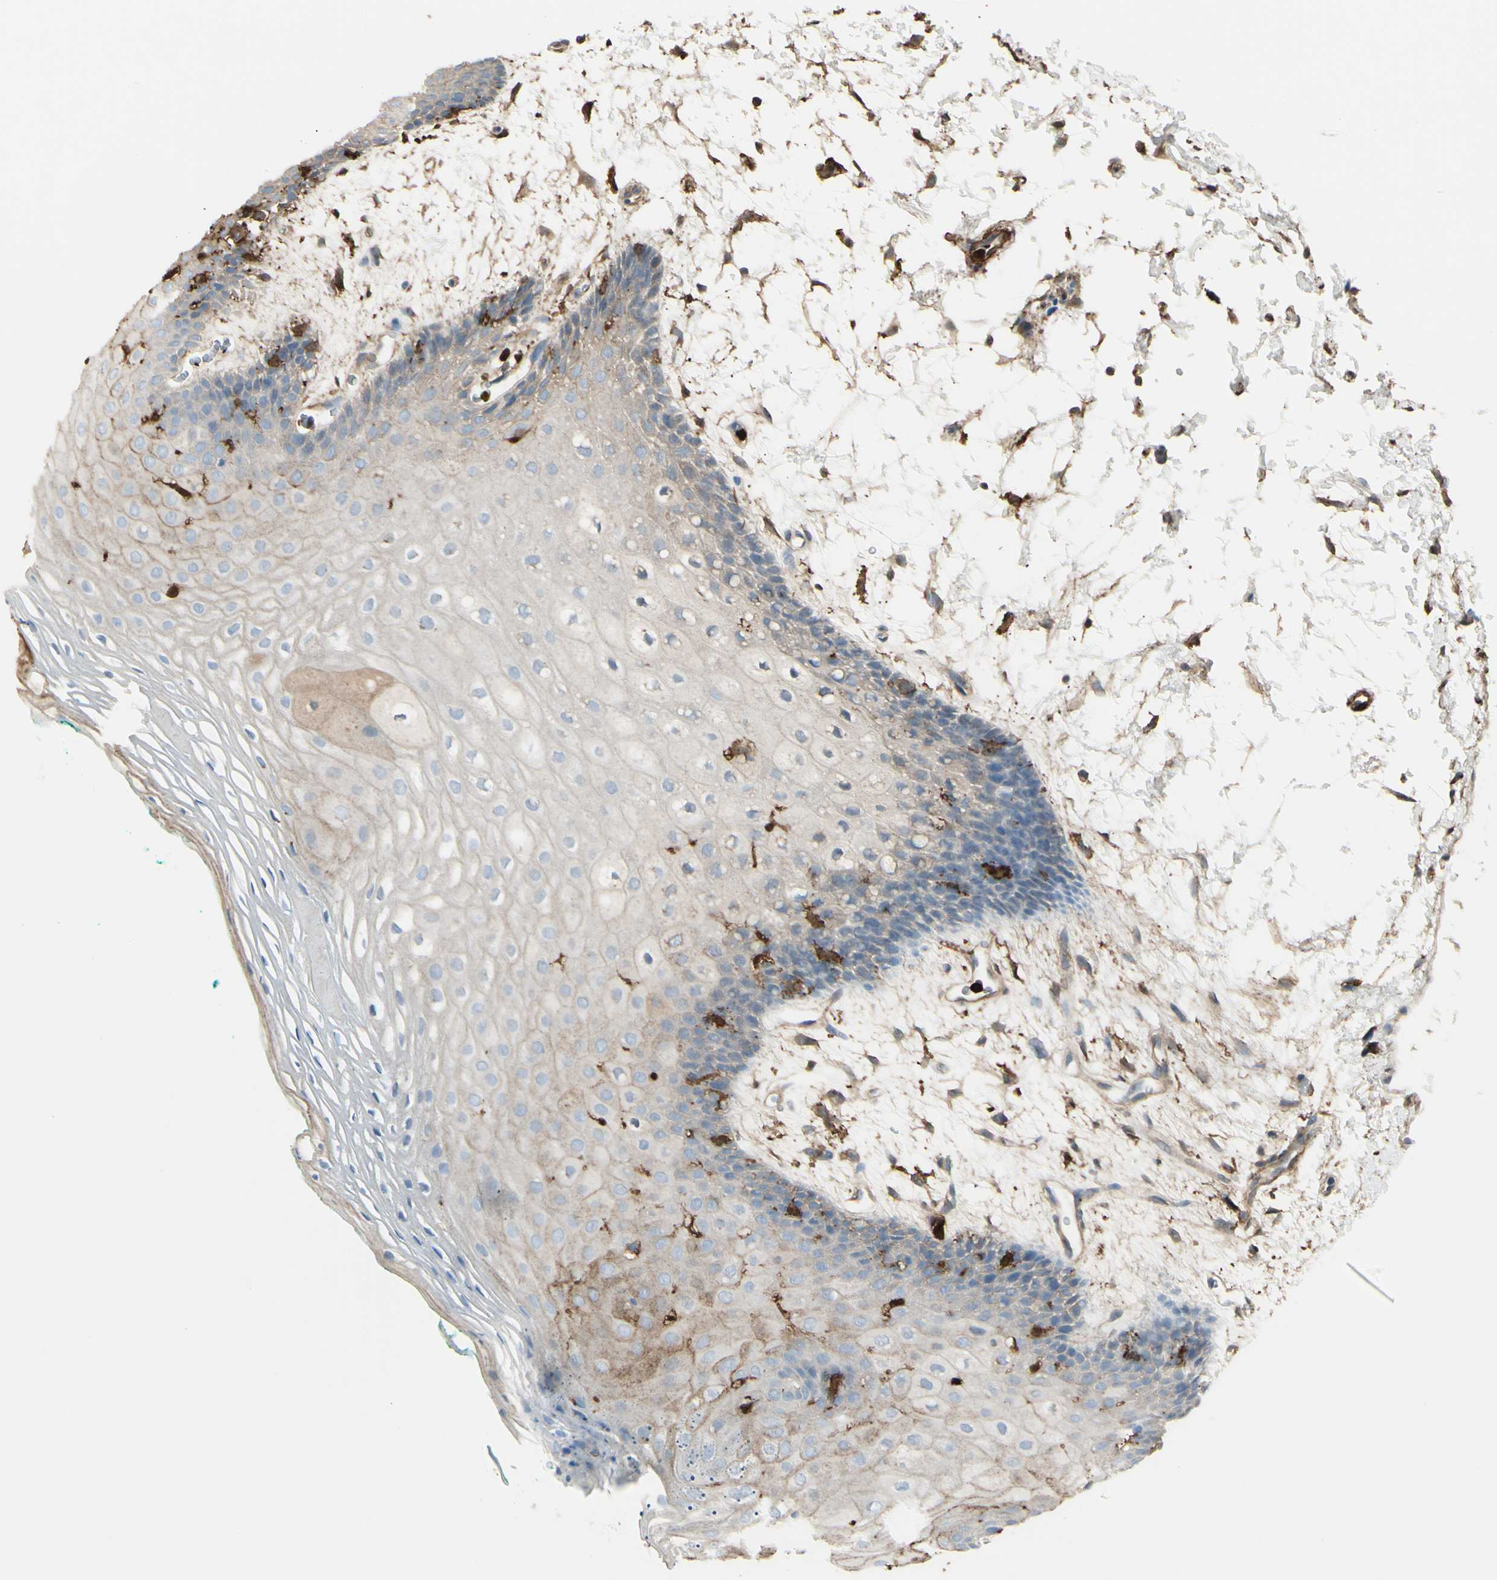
{"staining": {"intensity": "weak", "quantity": ">75%", "location": "cytoplasmic/membranous"}, "tissue": "oral mucosa", "cell_type": "Squamous epithelial cells", "image_type": "normal", "snomed": [{"axis": "morphology", "description": "Normal tissue, NOS"}, {"axis": "topography", "description": "Skeletal muscle"}, {"axis": "topography", "description": "Oral tissue"}, {"axis": "topography", "description": "Peripheral nerve tissue"}], "caption": "Immunohistochemical staining of benign human oral mucosa displays low levels of weak cytoplasmic/membranous expression in approximately >75% of squamous epithelial cells. (Stains: DAB in brown, nuclei in blue, Microscopy: brightfield microscopy at high magnification).", "gene": "GSN", "patient": {"sex": "female", "age": 84}}